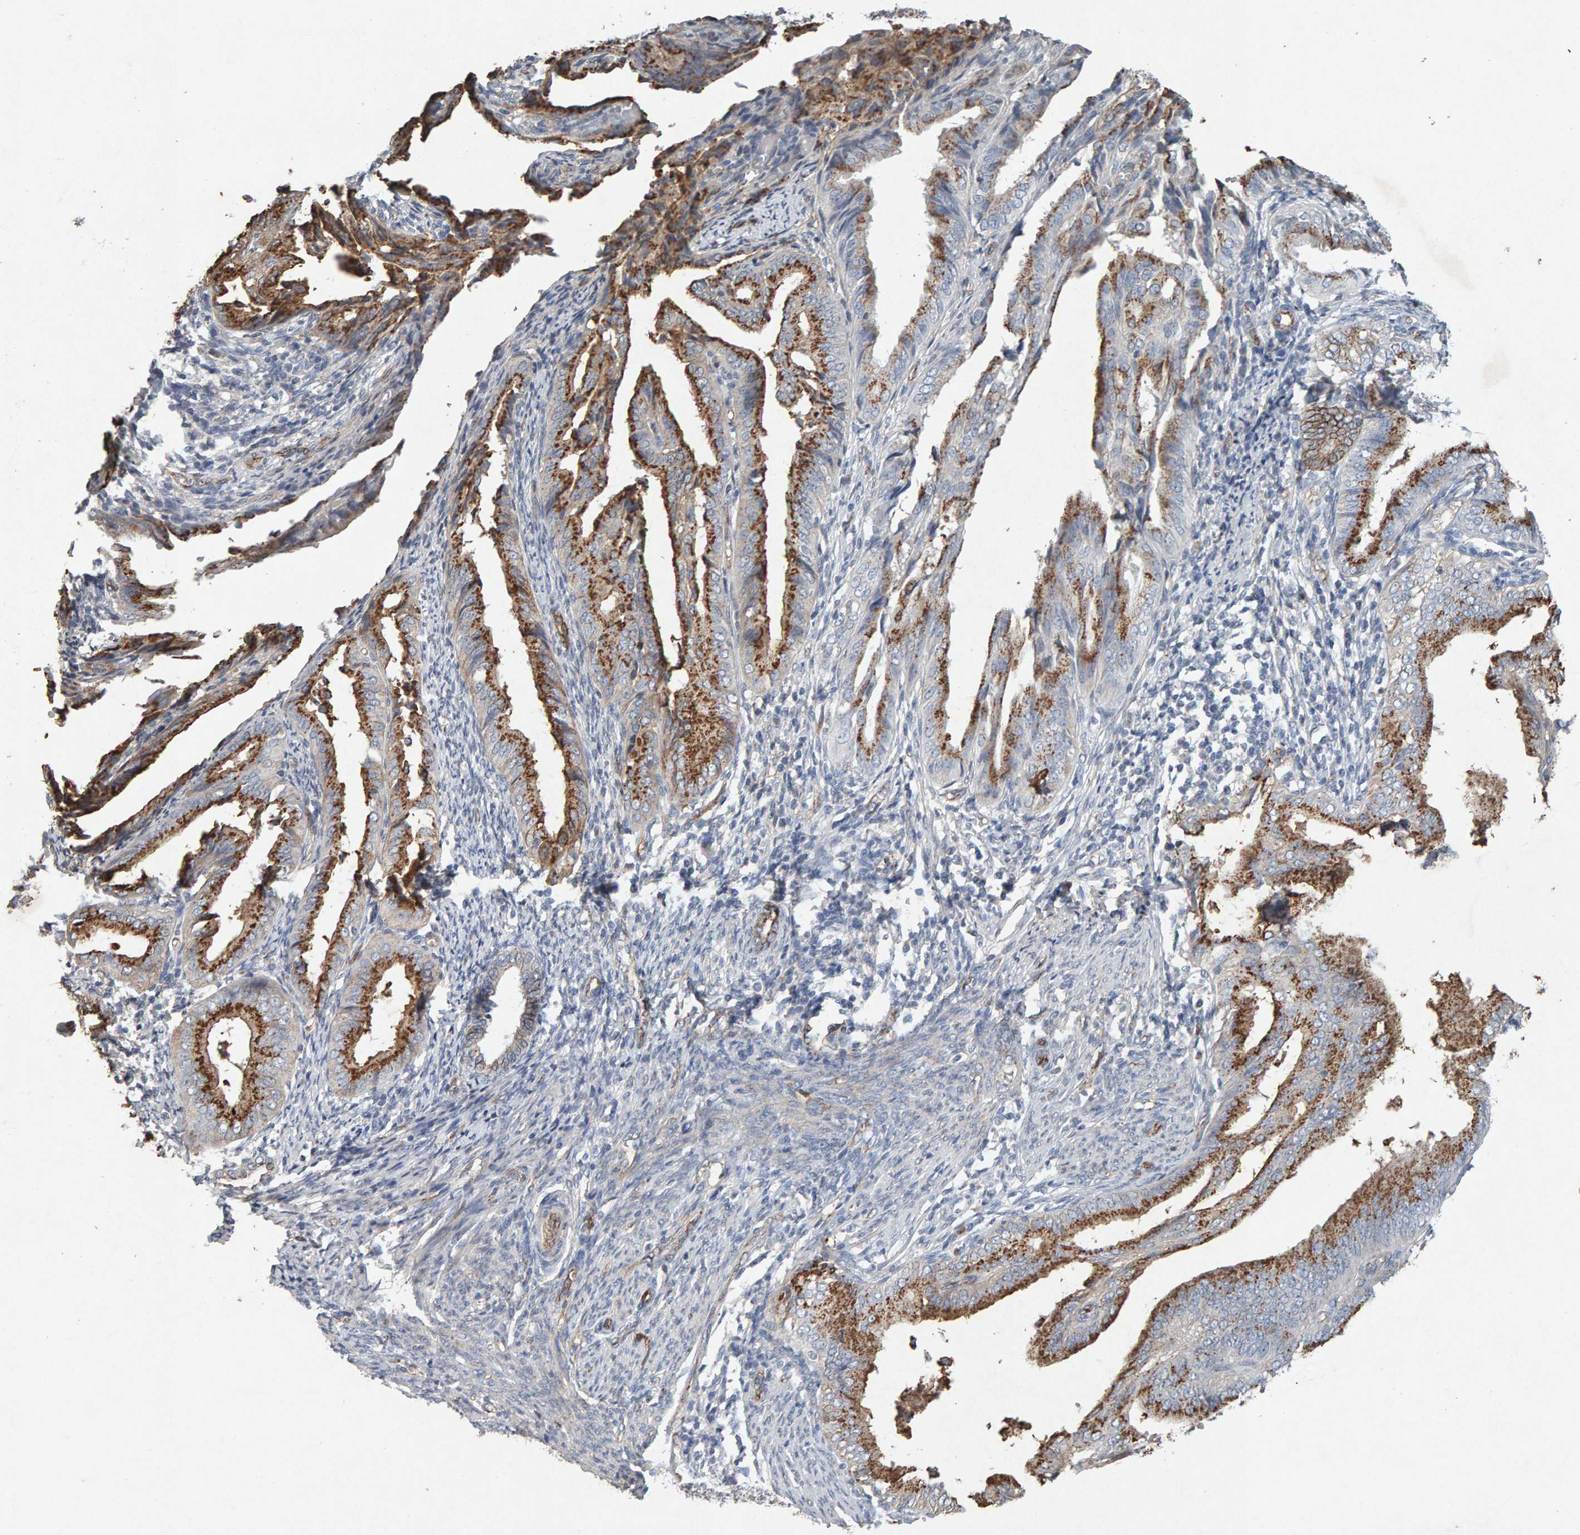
{"staining": {"intensity": "moderate", "quantity": ">75%", "location": "cytoplasmic/membranous"}, "tissue": "endometrial cancer", "cell_type": "Tumor cells", "image_type": "cancer", "snomed": [{"axis": "morphology", "description": "Adenocarcinoma, NOS"}, {"axis": "topography", "description": "Endometrium"}], "caption": "DAB (3,3'-diaminobenzidine) immunohistochemical staining of human endometrial cancer (adenocarcinoma) exhibits moderate cytoplasmic/membranous protein positivity in approximately >75% of tumor cells.", "gene": "PTPRM", "patient": {"sex": "female", "age": 58}}